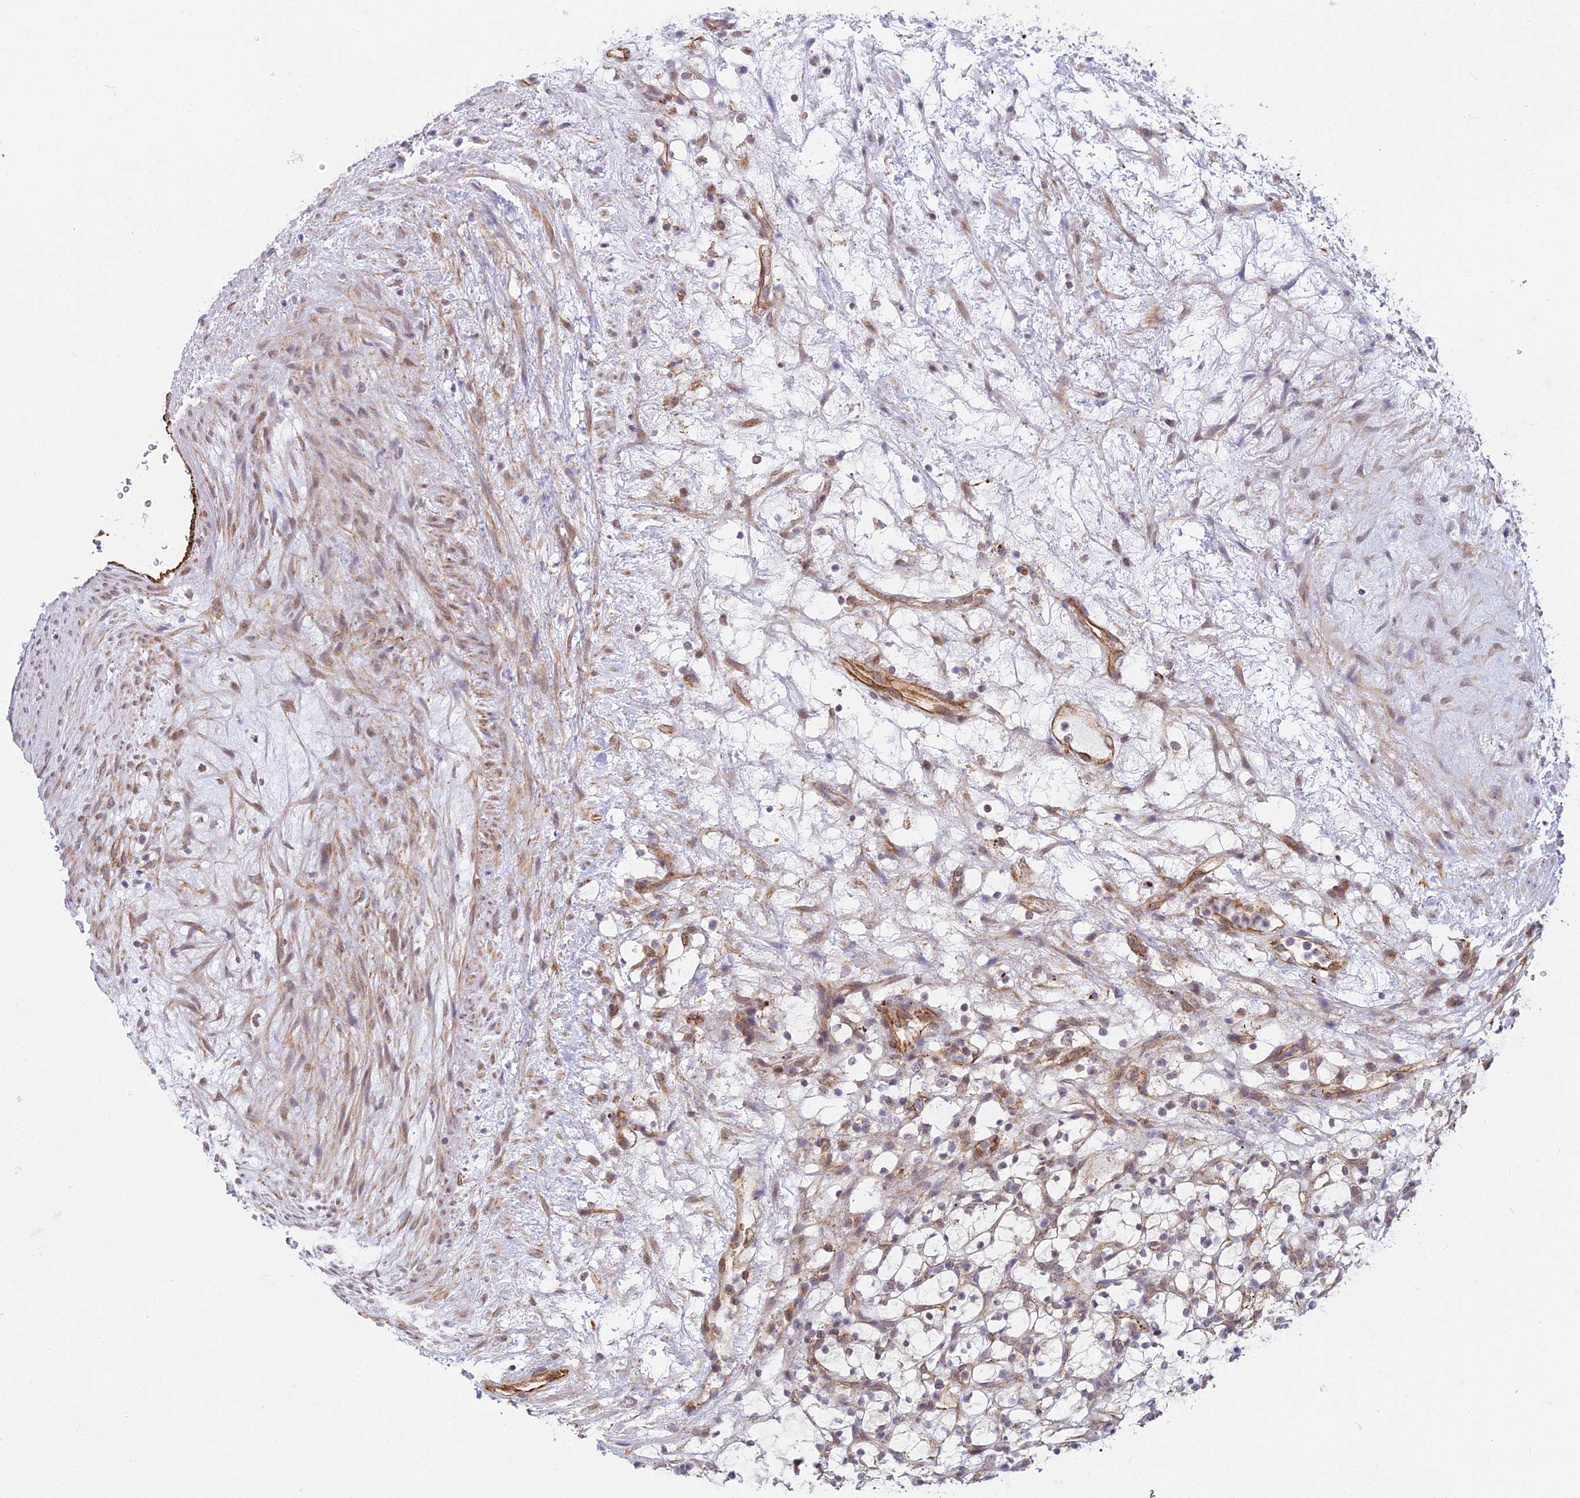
{"staining": {"intensity": "negative", "quantity": "none", "location": "none"}, "tissue": "renal cancer", "cell_type": "Tumor cells", "image_type": "cancer", "snomed": [{"axis": "morphology", "description": "Adenocarcinoma, NOS"}, {"axis": "topography", "description": "Kidney"}], "caption": "The histopathology image exhibits no significant expression in tumor cells of renal adenocarcinoma. (DAB IHC, high magnification).", "gene": "SAPCD2", "patient": {"sex": "female", "age": 69}}